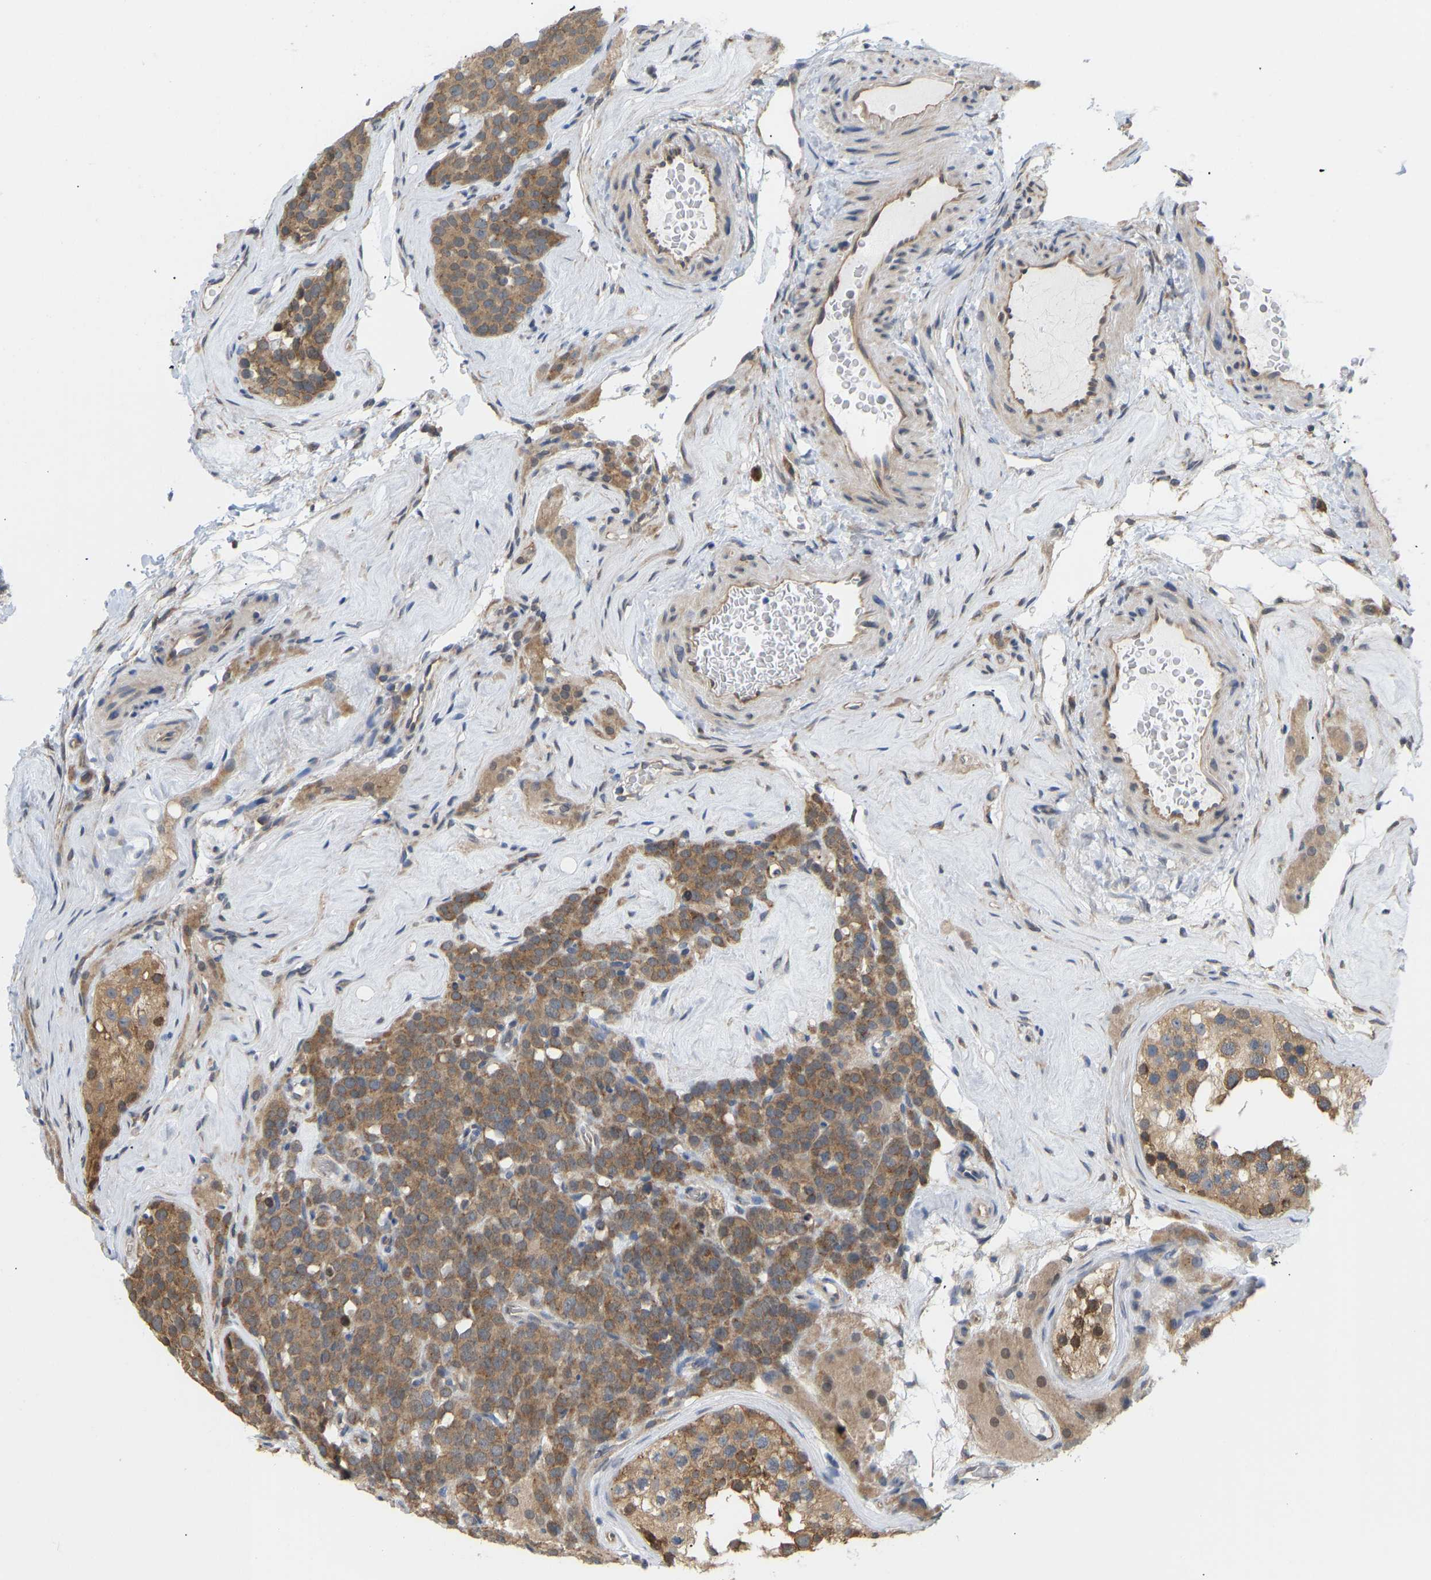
{"staining": {"intensity": "moderate", "quantity": ">75%", "location": "cytoplasmic/membranous"}, "tissue": "testis cancer", "cell_type": "Tumor cells", "image_type": "cancer", "snomed": [{"axis": "morphology", "description": "Seminoma, NOS"}, {"axis": "topography", "description": "Testis"}], "caption": "Immunohistochemical staining of human testis cancer (seminoma) shows medium levels of moderate cytoplasmic/membranous protein expression in about >75% of tumor cells.", "gene": "BEND3", "patient": {"sex": "male", "age": 71}}